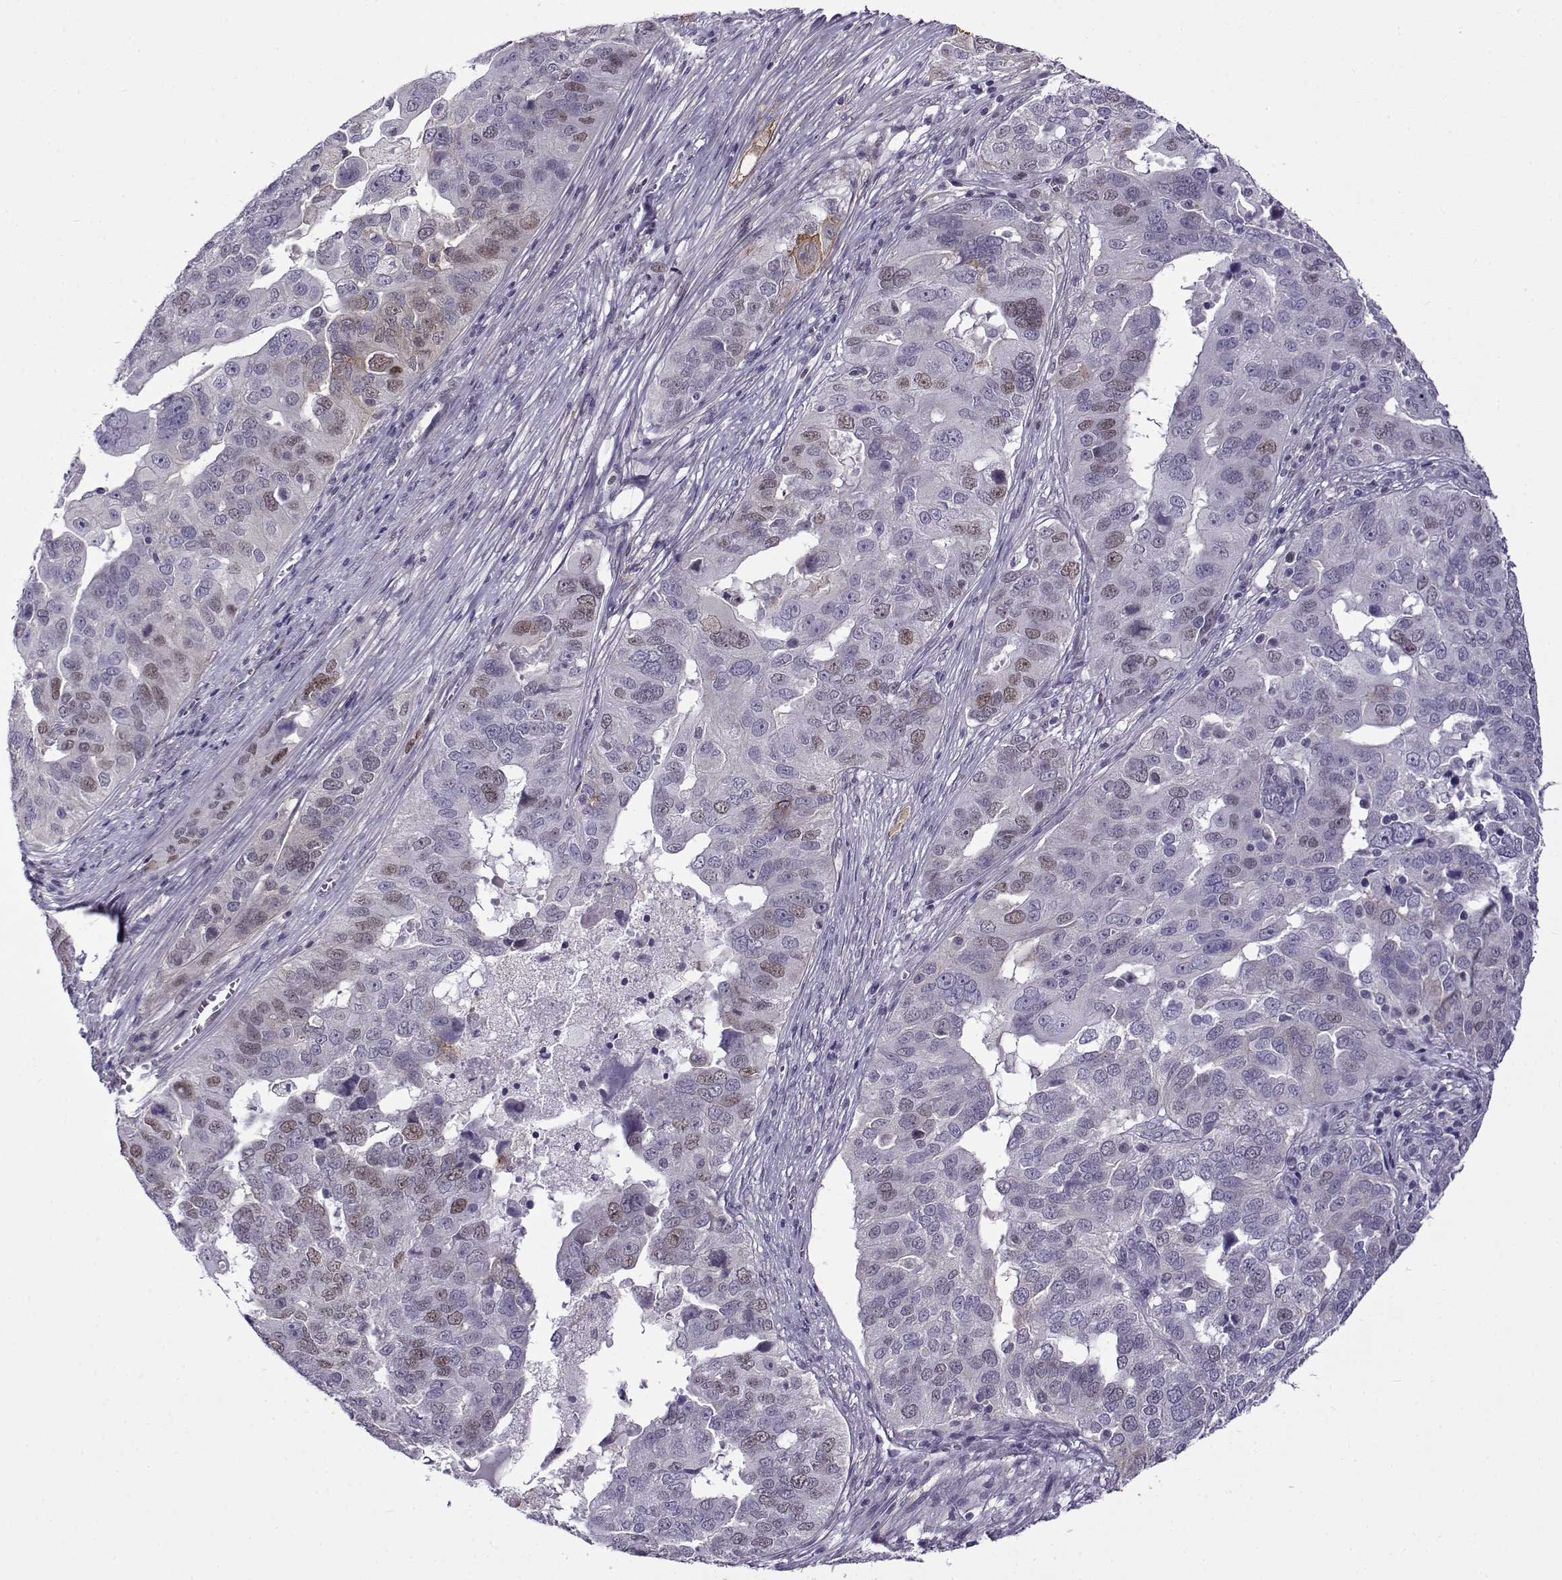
{"staining": {"intensity": "negative", "quantity": "none", "location": "none"}, "tissue": "ovarian cancer", "cell_type": "Tumor cells", "image_type": "cancer", "snomed": [{"axis": "morphology", "description": "Carcinoma, endometroid"}, {"axis": "topography", "description": "Soft tissue"}, {"axis": "topography", "description": "Ovary"}], "caption": "The photomicrograph reveals no significant expression in tumor cells of ovarian endometroid carcinoma.", "gene": "BACH1", "patient": {"sex": "female", "age": 52}}